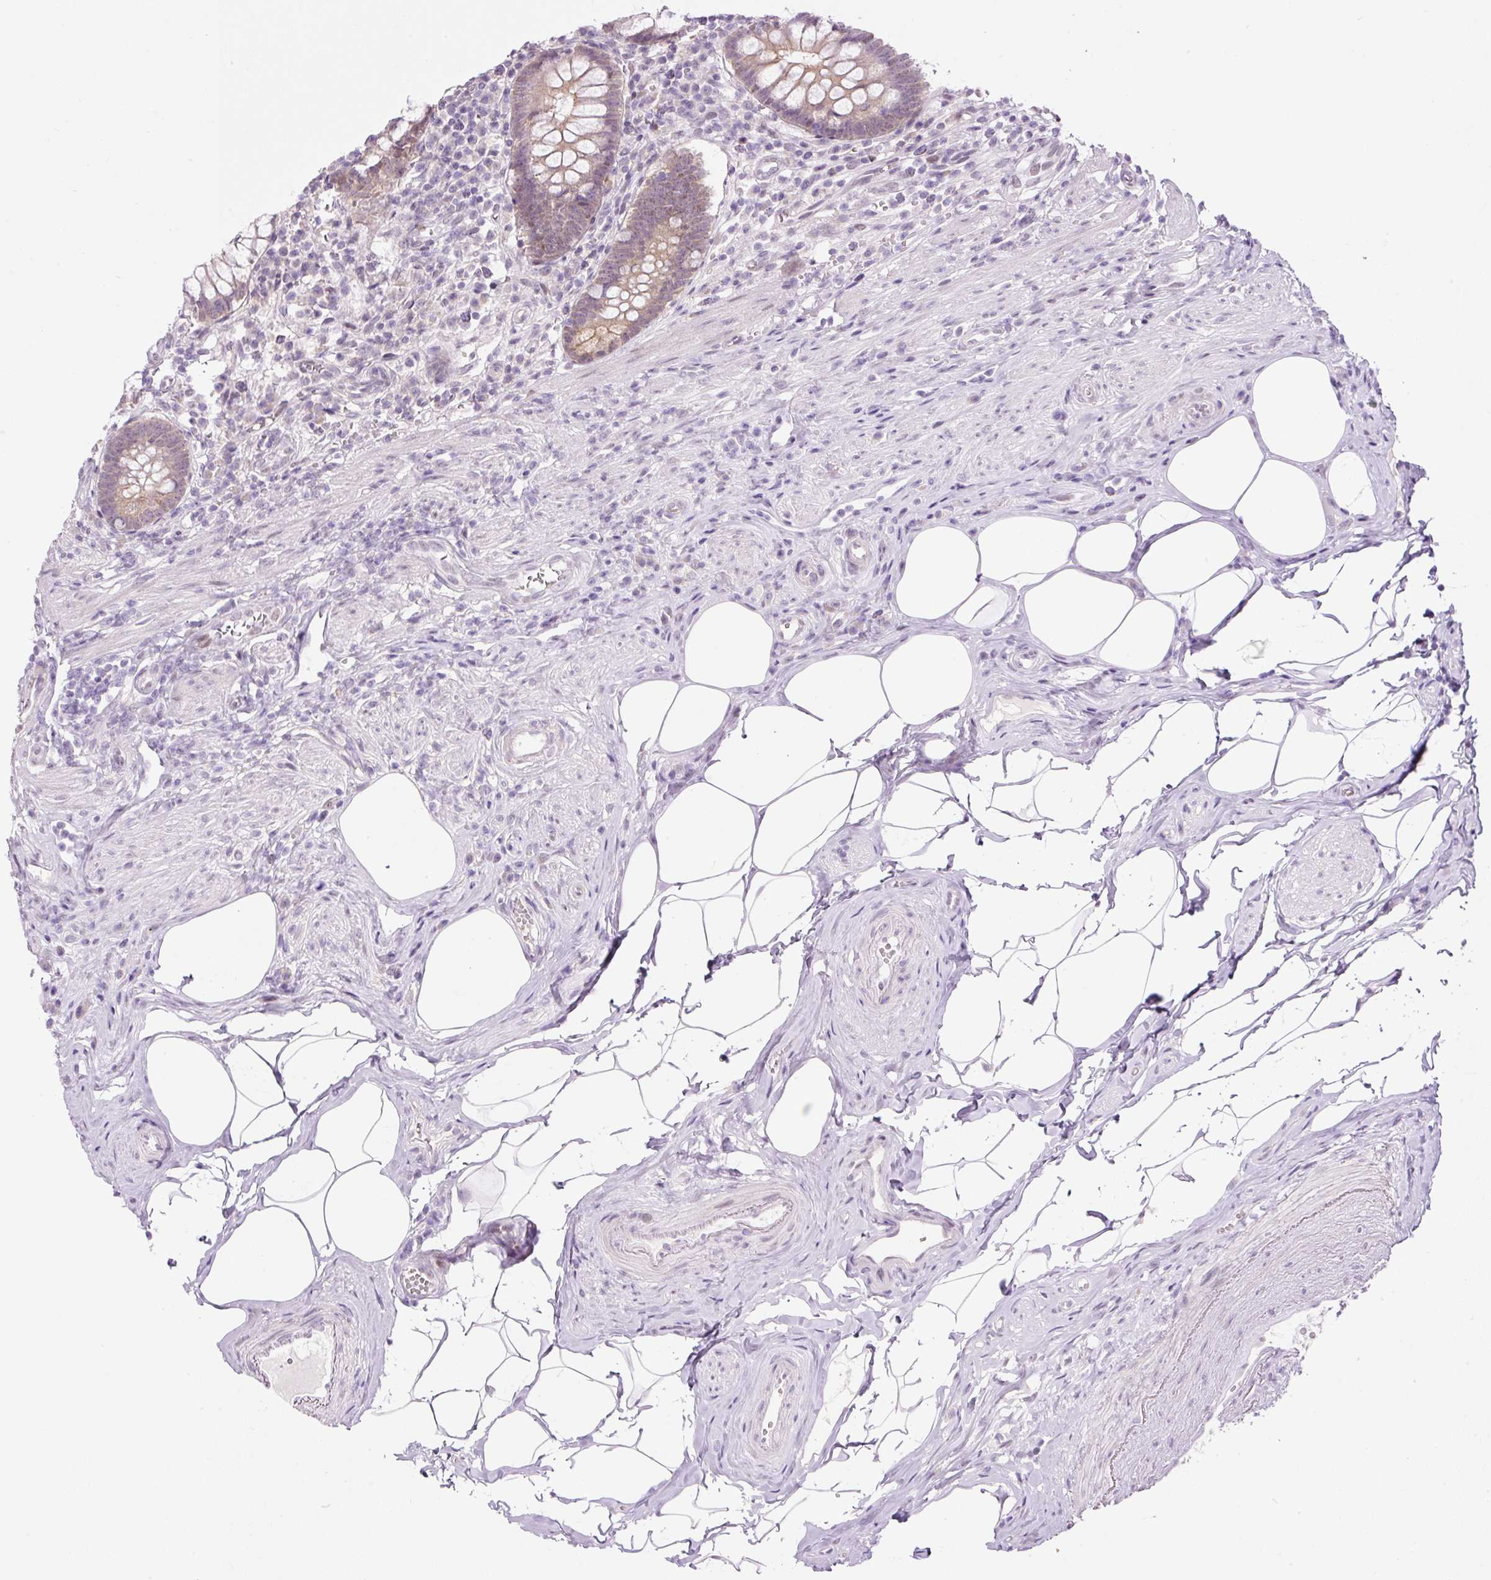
{"staining": {"intensity": "weak", "quantity": "25%-75%", "location": "cytoplasmic/membranous"}, "tissue": "appendix", "cell_type": "Glandular cells", "image_type": "normal", "snomed": [{"axis": "morphology", "description": "Normal tissue, NOS"}, {"axis": "topography", "description": "Appendix"}], "caption": "Immunohistochemistry of unremarkable appendix demonstrates low levels of weak cytoplasmic/membranous staining in approximately 25%-75% of glandular cells.", "gene": "SRC", "patient": {"sex": "female", "age": 56}}